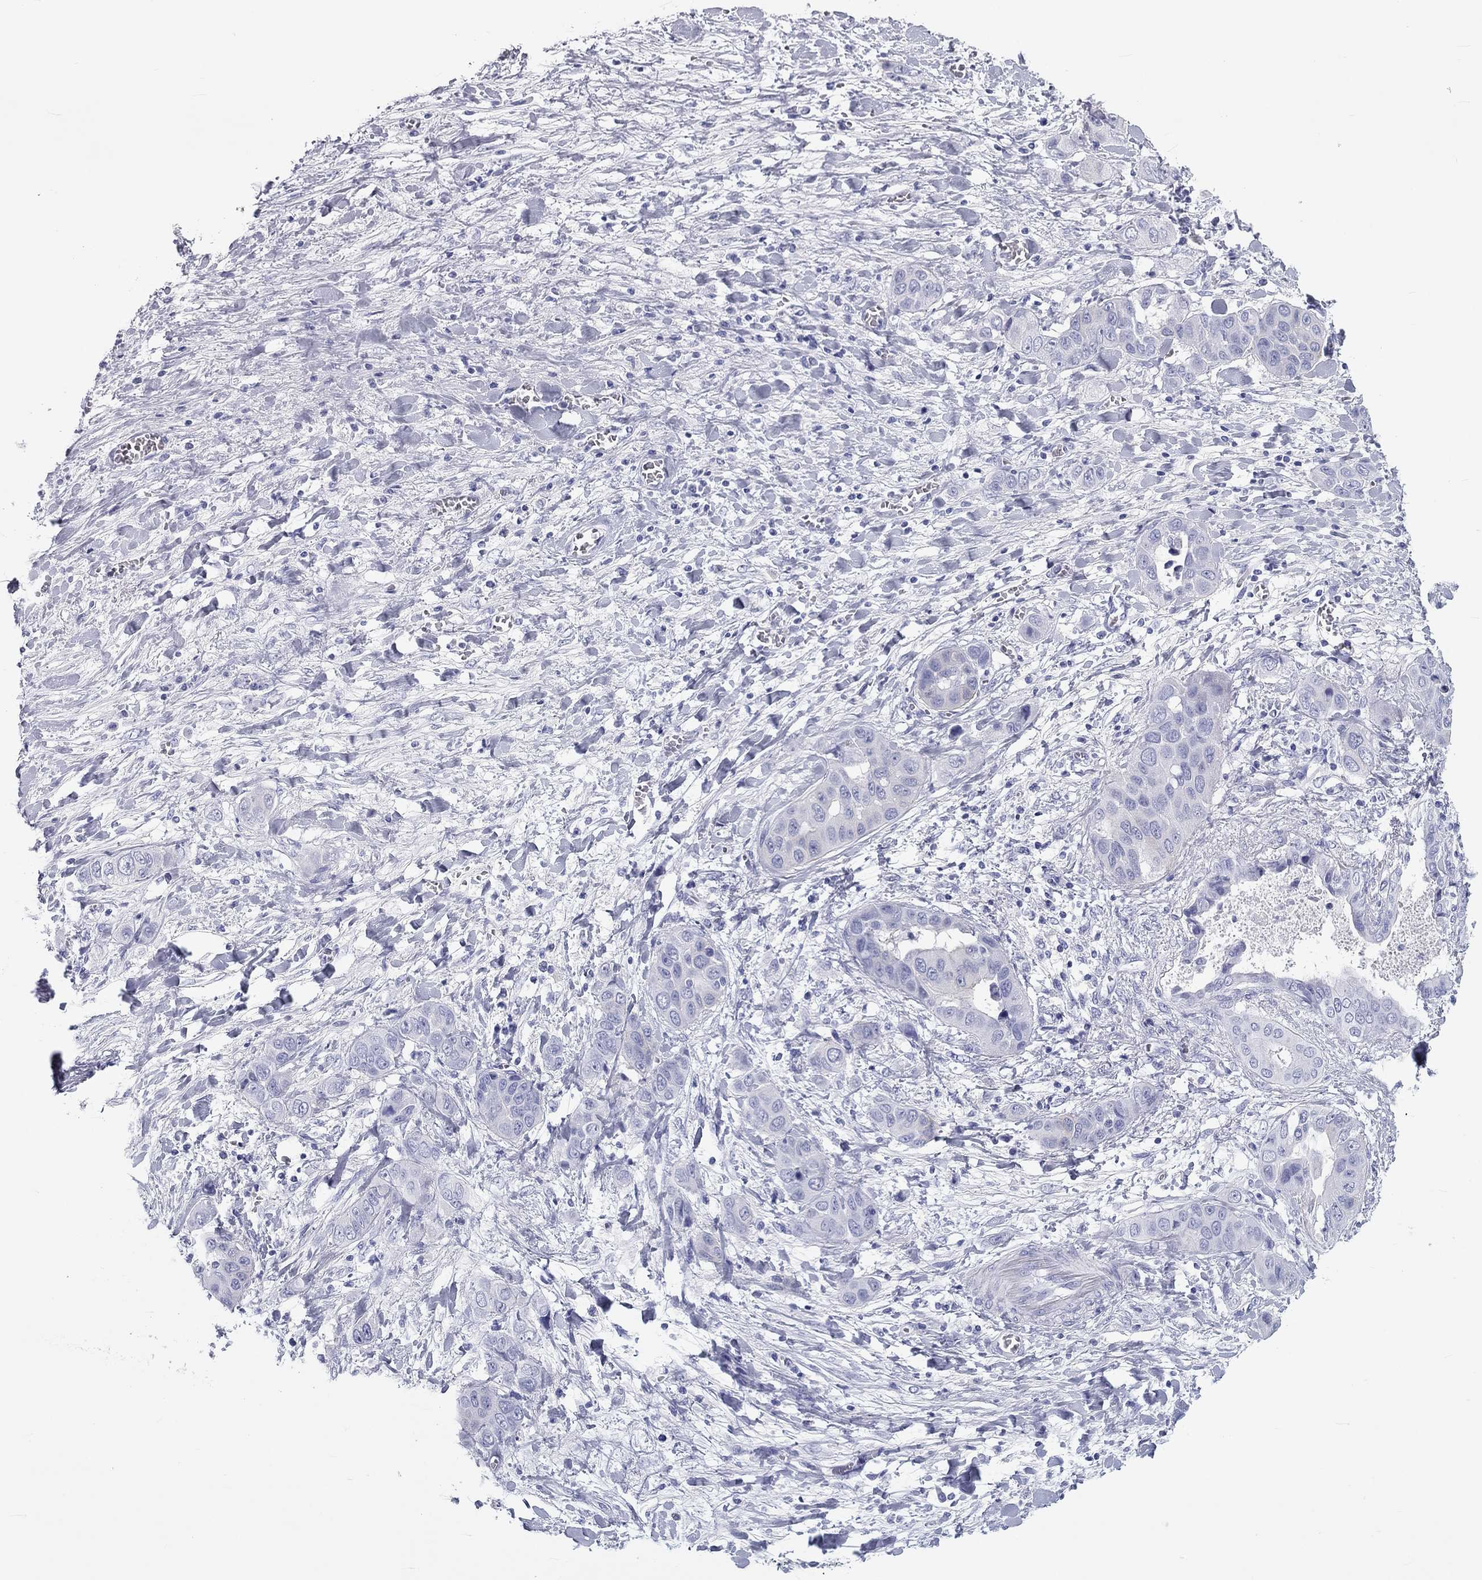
{"staining": {"intensity": "negative", "quantity": "none", "location": "none"}, "tissue": "liver cancer", "cell_type": "Tumor cells", "image_type": "cancer", "snomed": [{"axis": "morphology", "description": "Cholangiocarcinoma"}, {"axis": "topography", "description": "Liver"}], "caption": "High magnification brightfield microscopy of liver cancer (cholangiocarcinoma) stained with DAB (brown) and counterstained with hematoxylin (blue): tumor cells show no significant staining.", "gene": "DNALI1", "patient": {"sex": "female", "age": 52}}